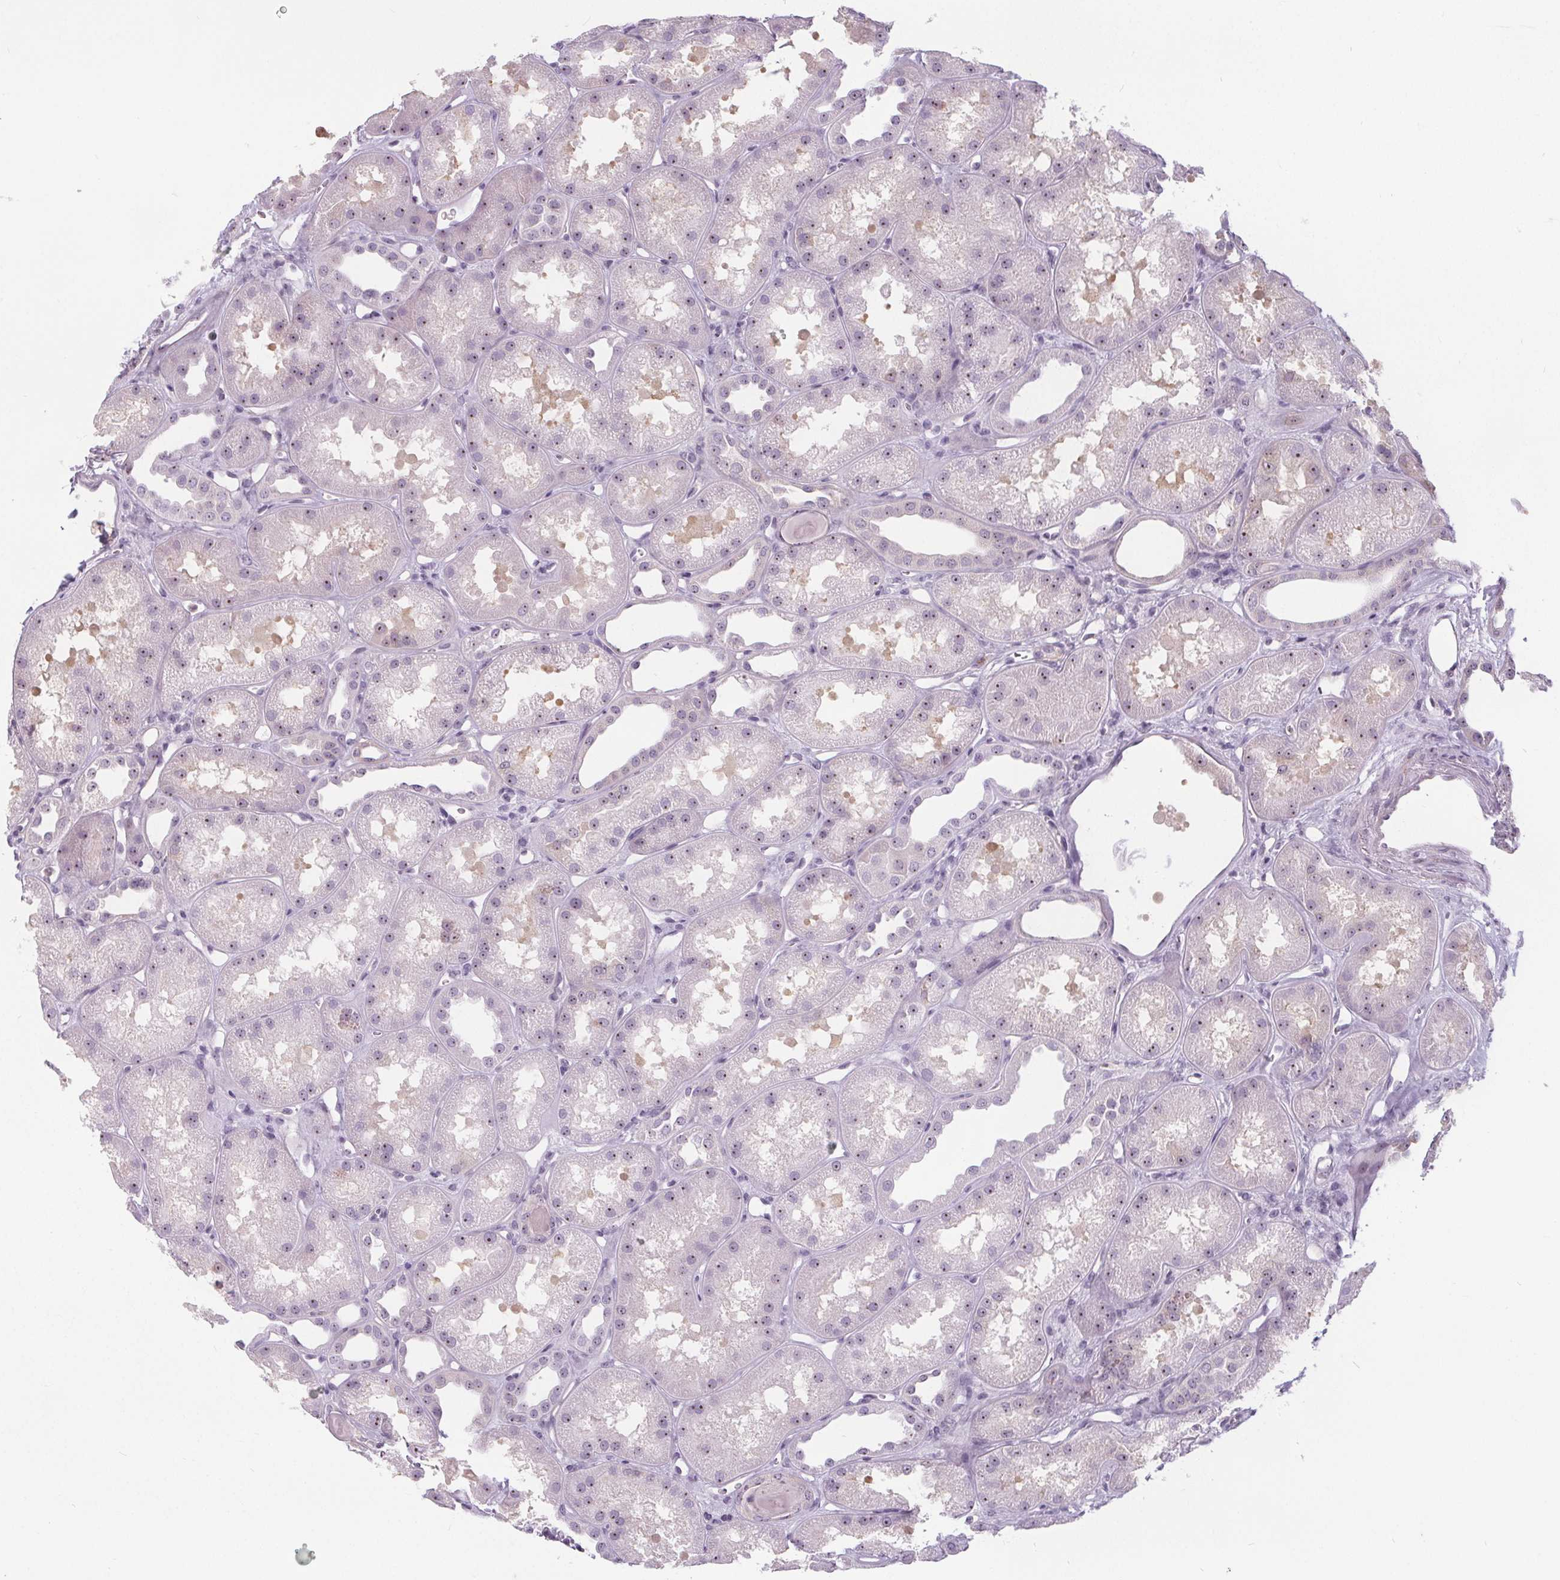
{"staining": {"intensity": "negative", "quantity": "none", "location": "none"}, "tissue": "kidney", "cell_type": "Cells in glomeruli", "image_type": "normal", "snomed": [{"axis": "morphology", "description": "Normal tissue, NOS"}, {"axis": "topography", "description": "Kidney"}], "caption": "There is no significant expression in cells in glomeruli of kidney. Nuclei are stained in blue.", "gene": "NOLC1", "patient": {"sex": "male", "age": 61}}